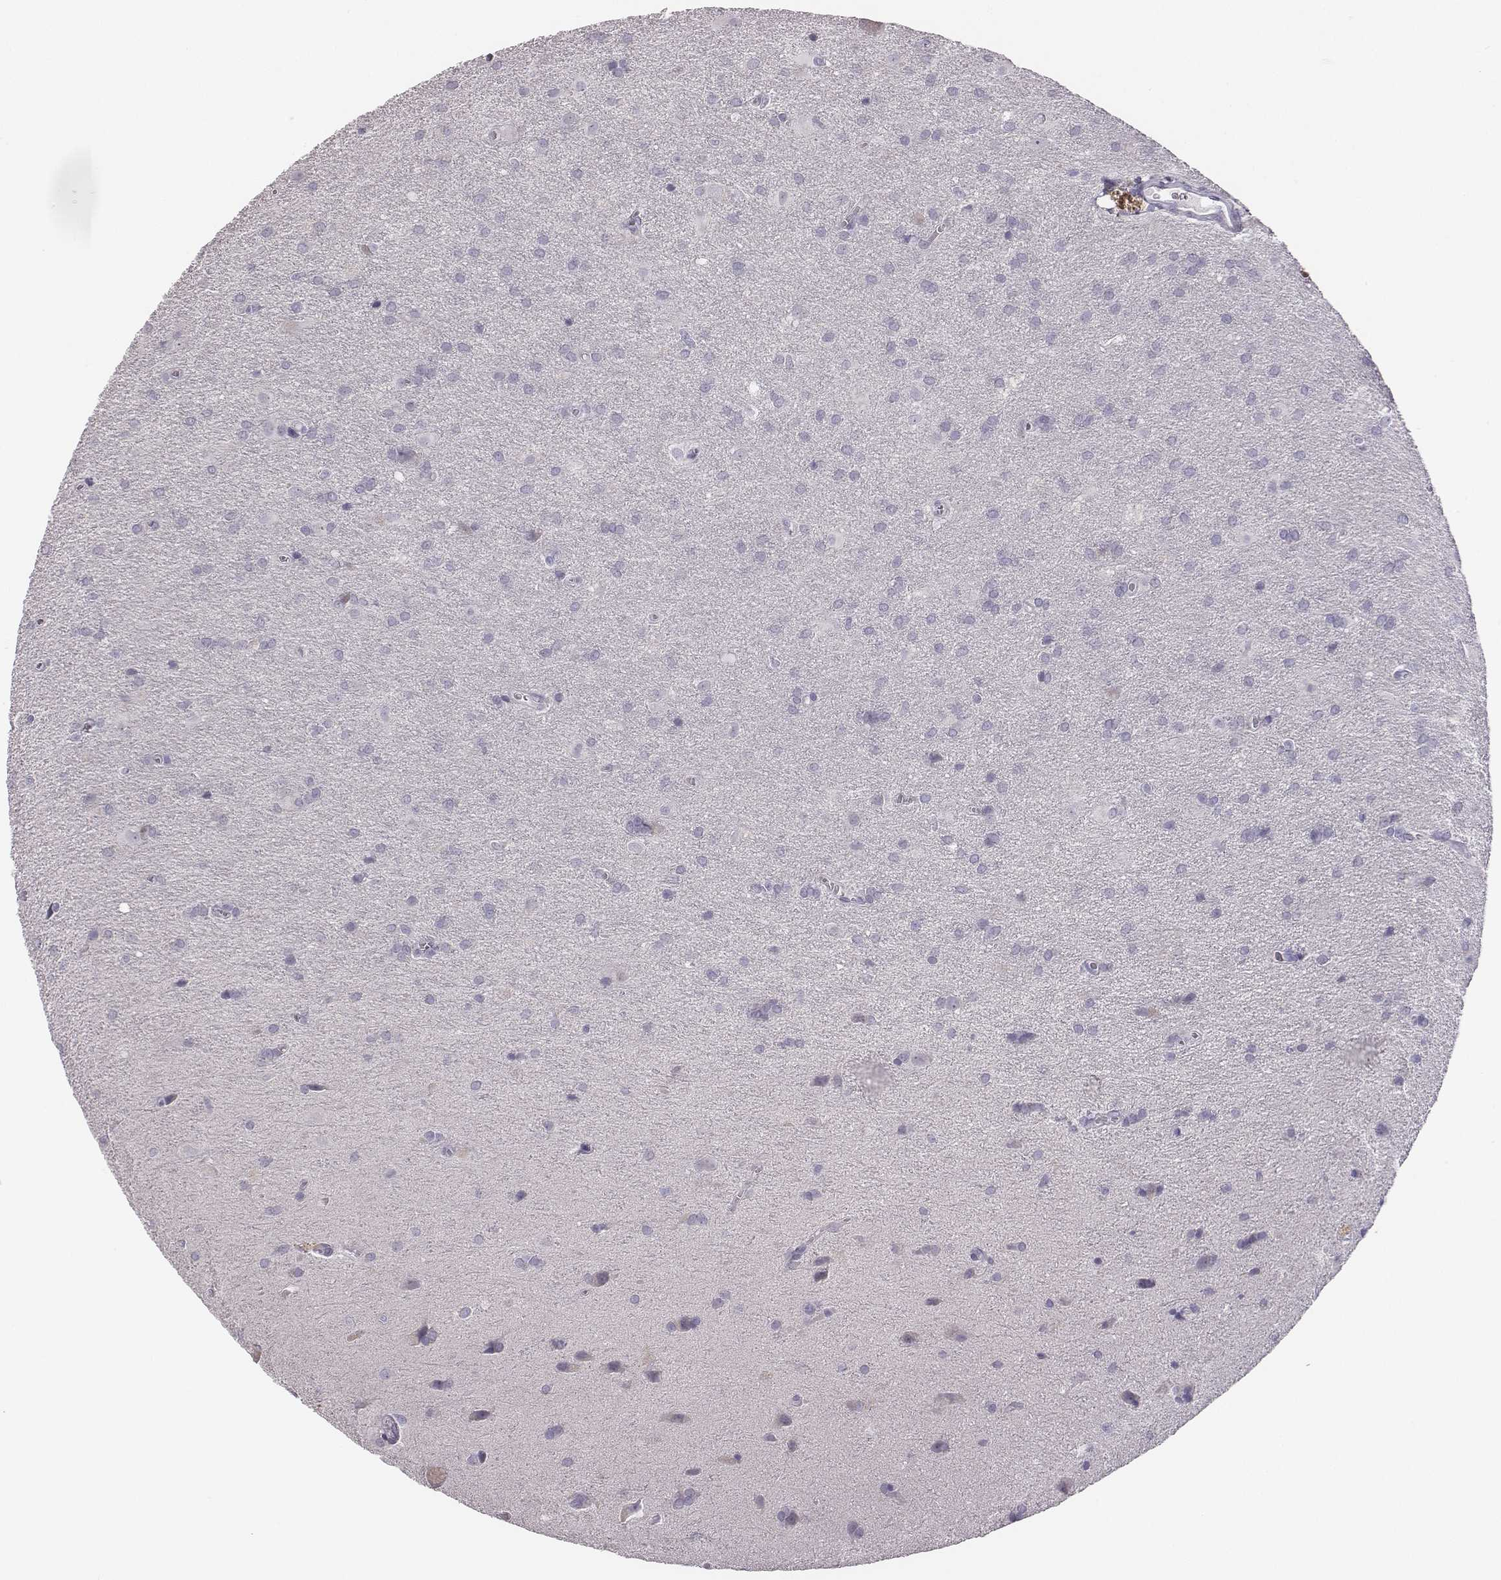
{"staining": {"intensity": "negative", "quantity": "none", "location": "none"}, "tissue": "glioma", "cell_type": "Tumor cells", "image_type": "cancer", "snomed": [{"axis": "morphology", "description": "Glioma, malignant, Low grade"}, {"axis": "topography", "description": "Brain"}], "caption": "There is no significant expression in tumor cells of glioma.", "gene": "GUCA1A", "patient": {"sex": "male", "age": 58}}